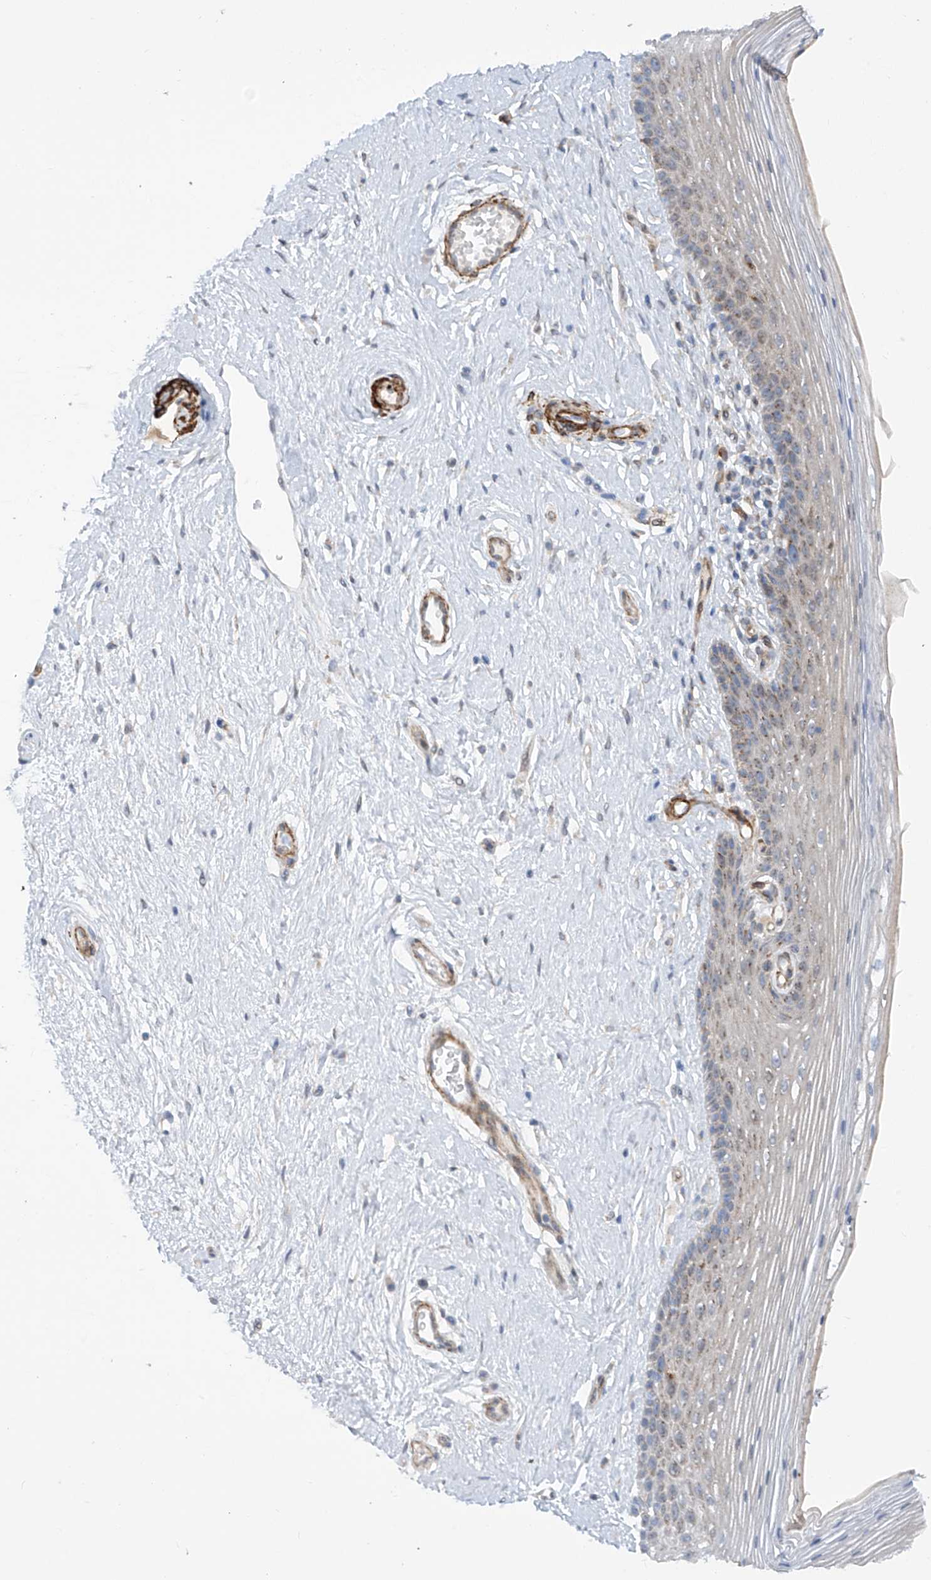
{"staining": {"intensity": "weak", "quantity": "25%-75%", "location": "cytoplasmic/membranous"}, "tissue": "vagina", "cell_type": "Squamous epithelial cells", "image_type": "normal", "snomed": [{"axis": "morphology", "description": "Normal tissue, NOS"}, {"axis": "topography", "description": "Vagina"}], "caption": "Immunohistochemical staining of normal human vagina displays weak cytoplasmic/membranous protein staining in about 25%-75% of squamous epithelial cells. (brown staining indicates protein expression, while blue staining denotes nuclei).", "gene": "ZNF490", "patient": {"sex": "female", "age": 46}}